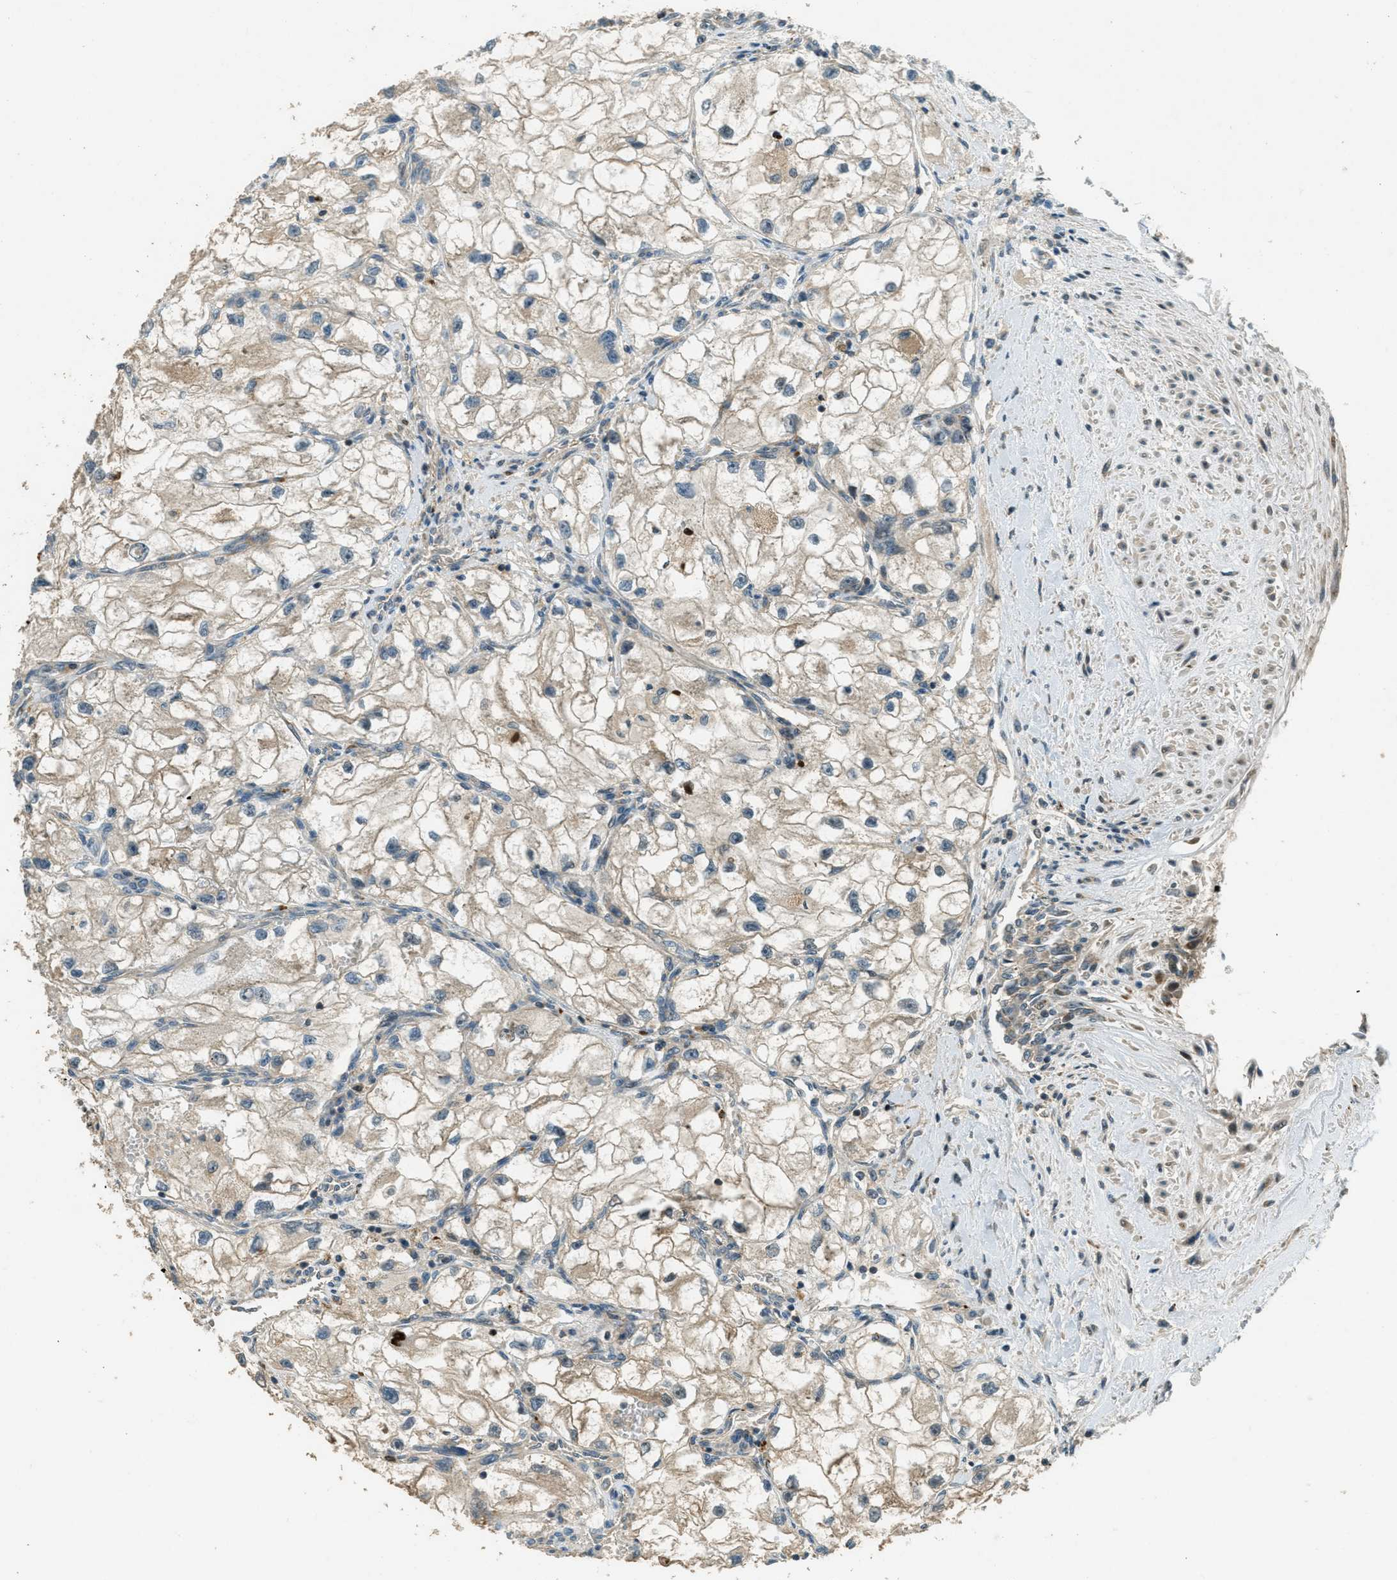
{"staining": {"intensity": "weak", "quantity": ">75%", "location": "cytoplasmic/membranous"}, "tissue": "renal cancer", "cell_type": "Tumor cells", "image_type": "cancer", "snomed": [{"axis": "morphology", "description": "Adenocarcinoma, NOS"}, {"axis": "topography", "description": "Kidney"}], "caption": "Renal cancer stained with immunohistochemistry shows weak cytoplasmic/membranous staining in approximately >75% of tumor cells. Nuclei are stained in blue.", "gene": "PTPN23", "patient": {"sex": "female", "age": 70}}